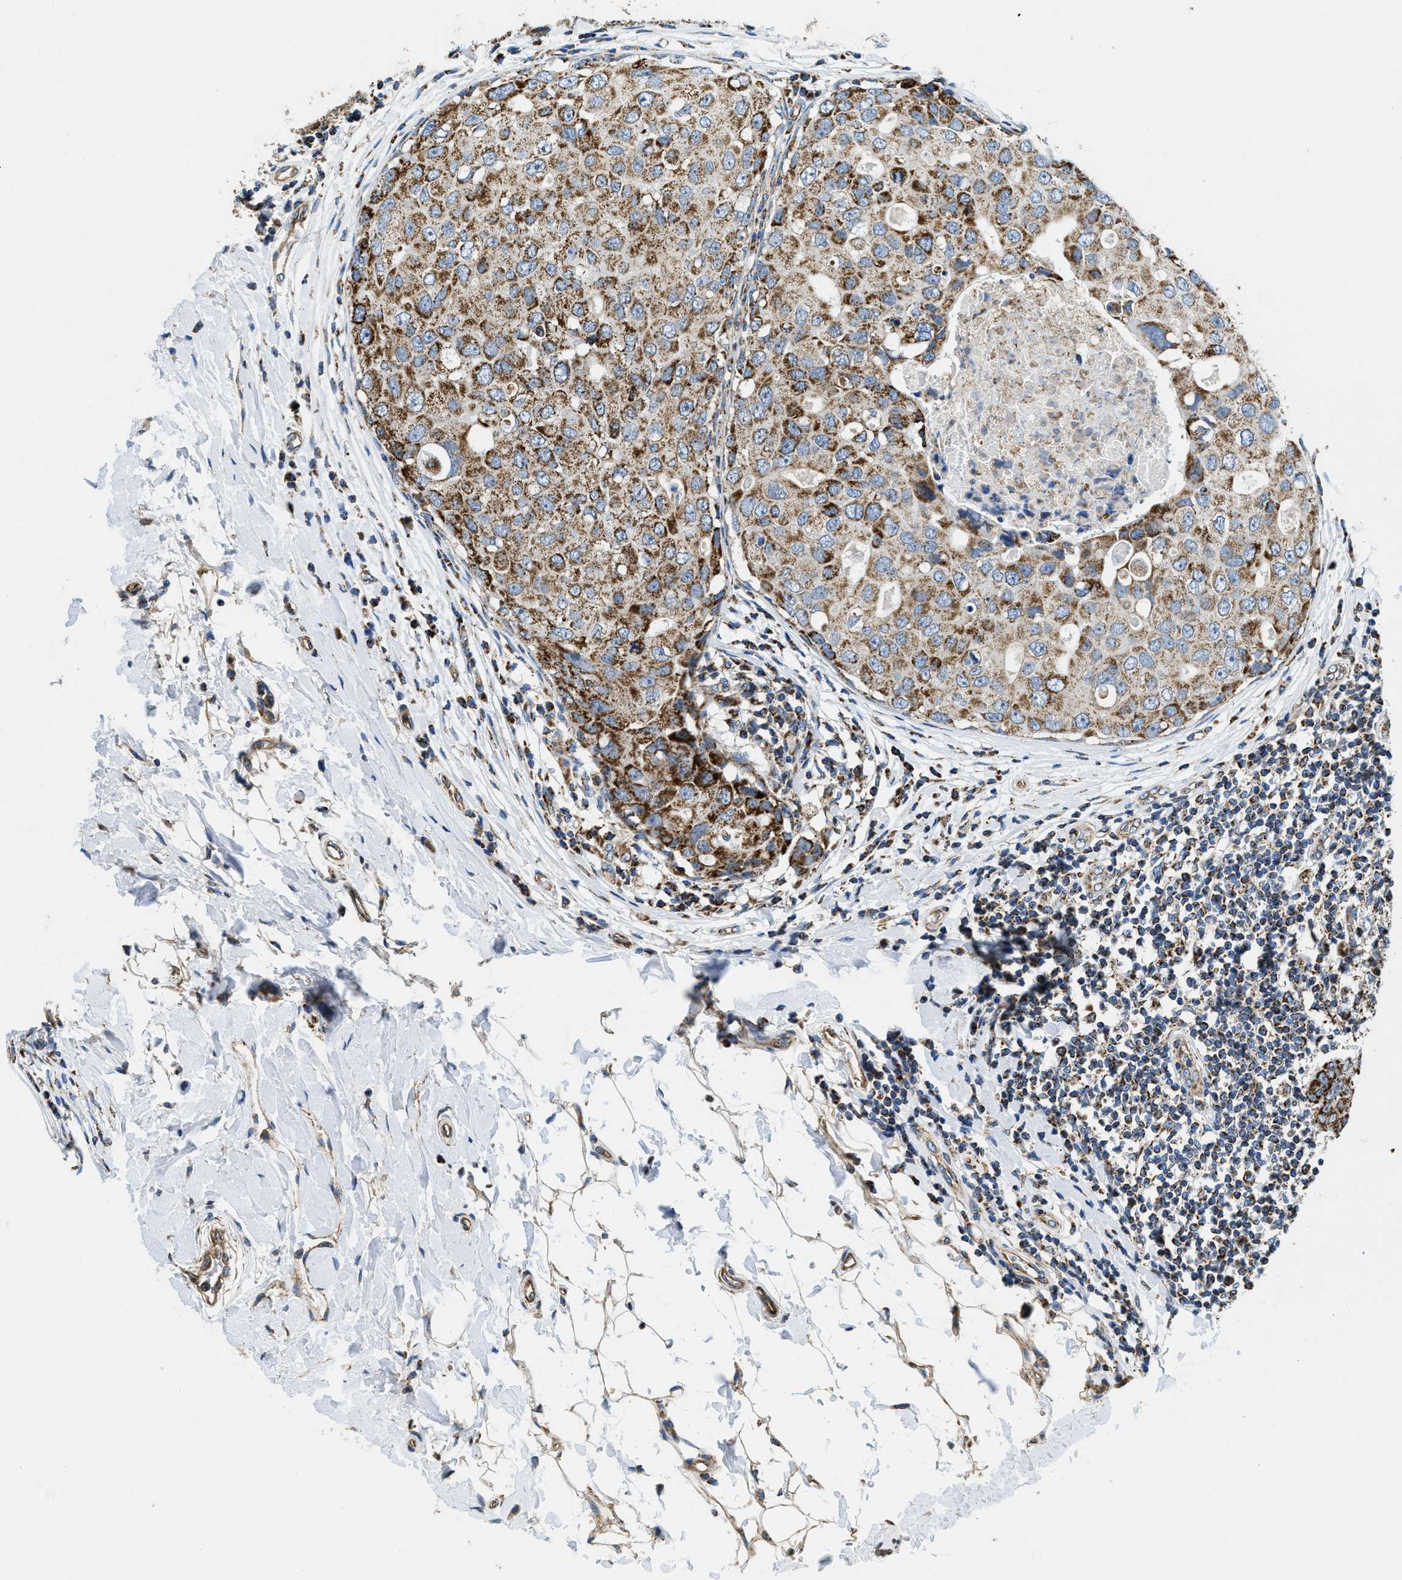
{"staining": {"intensity": "strong", "quantity": ">75%", "location": "cytoplasmic/membranous"}, "tissue": "breast cancer", "cell_type": "Tumor cells", "image_type": "cancer", "snomed": [{"axis": "morphology", "description": "Duct carcinoma"}, {"axis": "topography", "description": "Breast"}], "caption": "Immunohistochemical staining of human breast infiltrating ductal carcinoma reveals high levels of strong cytoplasmic/membranous protein staining in about >75% of tumor cells. (Brightfield microscopy of DAB IHC at high magnification).", "gene": "STK33", "patient": {"sex": "female", "age": 27}}